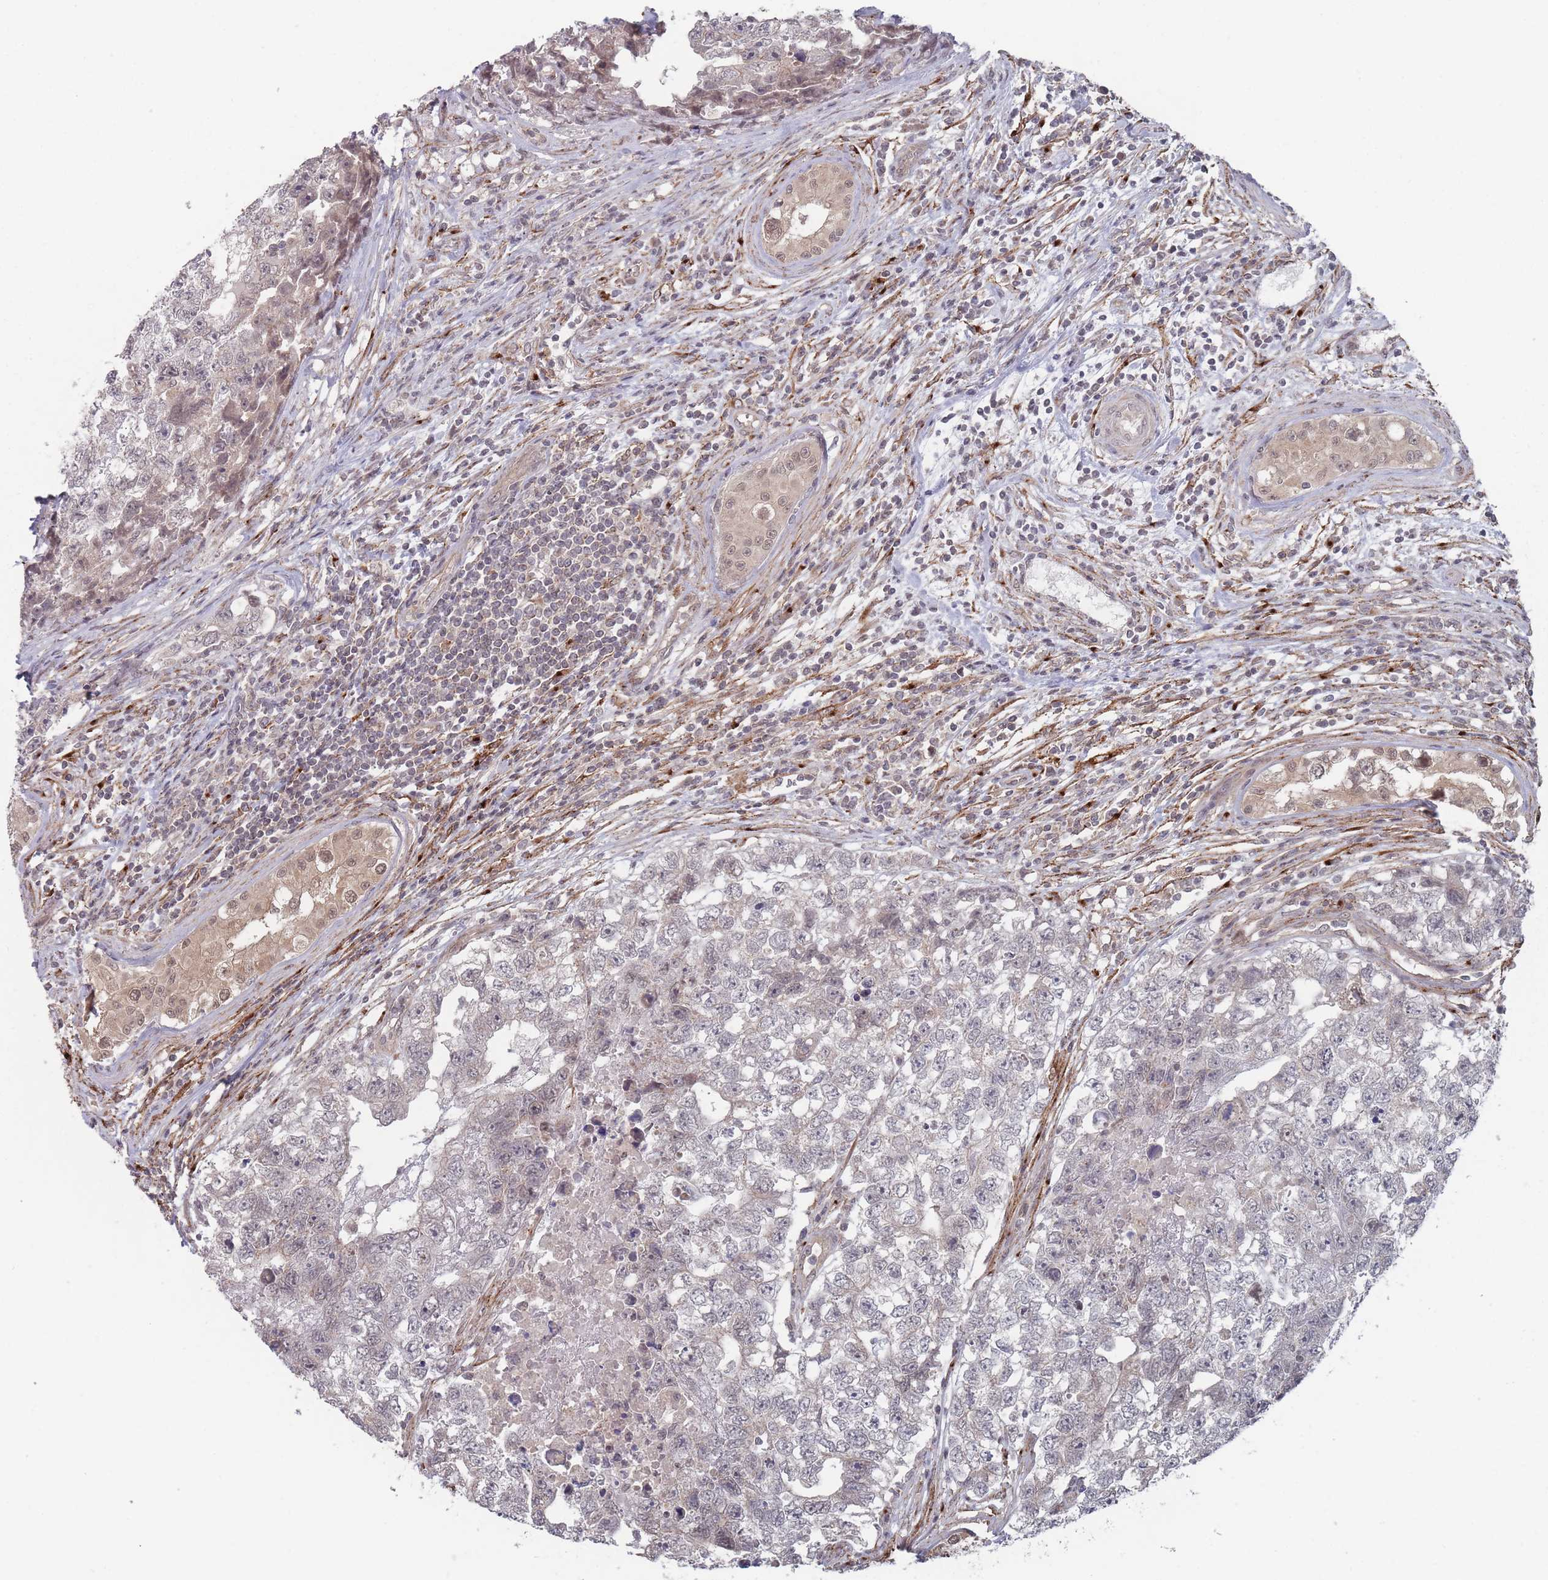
{"staining": {"intensity": "negative", "quantity": "none", "location": "none"}, "tissue": "testis cancer", "cell_type": "Tumor cells", "image_type": "cancer", "snomed": [{"axis": "morphology", "description": "Carcinoma, Embryonal, NOS"}, {"axis": "topography", "description": "Testis"}], "caption": "An immunohistochemistry (IHC) photomicrograph of embryonal carcinoma (testis) is shown. There is no staining in tumor cells of embryonal carcinoma (testis).", "gene": "CNTRL", "patient": {"sex": "male", "age": 22}}